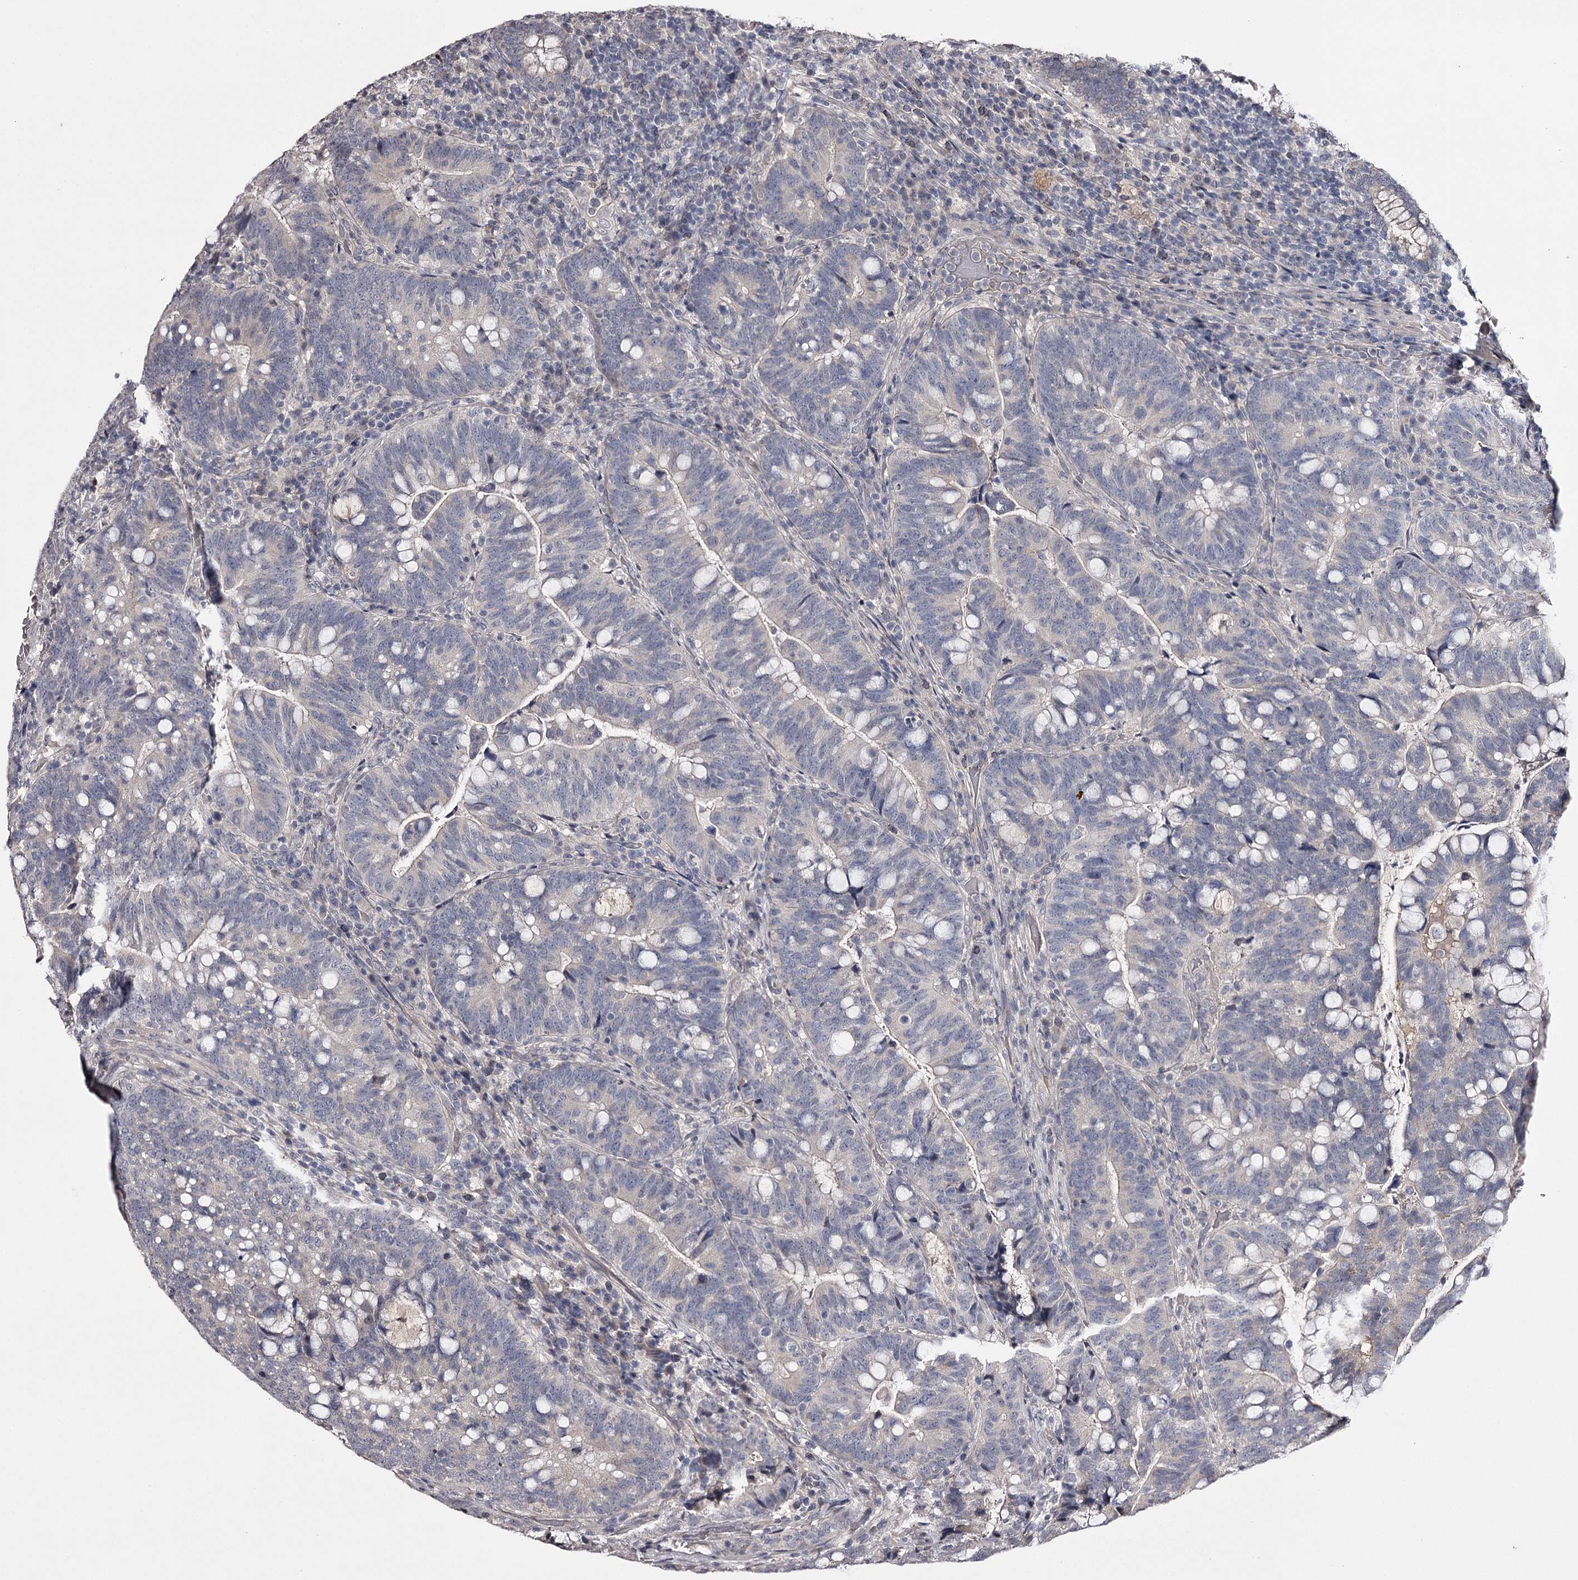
{"staining": {"intensity": "negative", "quantity": "none", "location": "none"}, "tissue": "colorectal cancer", "cell_type": "Tumor cells", "image_type": "cancer", "snomed": [{"axis": "morphology", "description": "Normal tissue, NOS"}, {"axis": "morphology", "description": "Adenocarcinoma, NOS"}, {"axis": "topography", "description": "Colon"}], "caption": "The immunohistochemistry (IHC) image has no significant expression in tumor cells of adenocarcinoma (colorectal) tissue. (Stains: DAB immunohistochemistry (IHC) with hematoxylin counter stain, Microscopy: brightfield microscopy at high magnification).", "gene": "PRM2", "patient": {"sex": "female", "age": 66}}